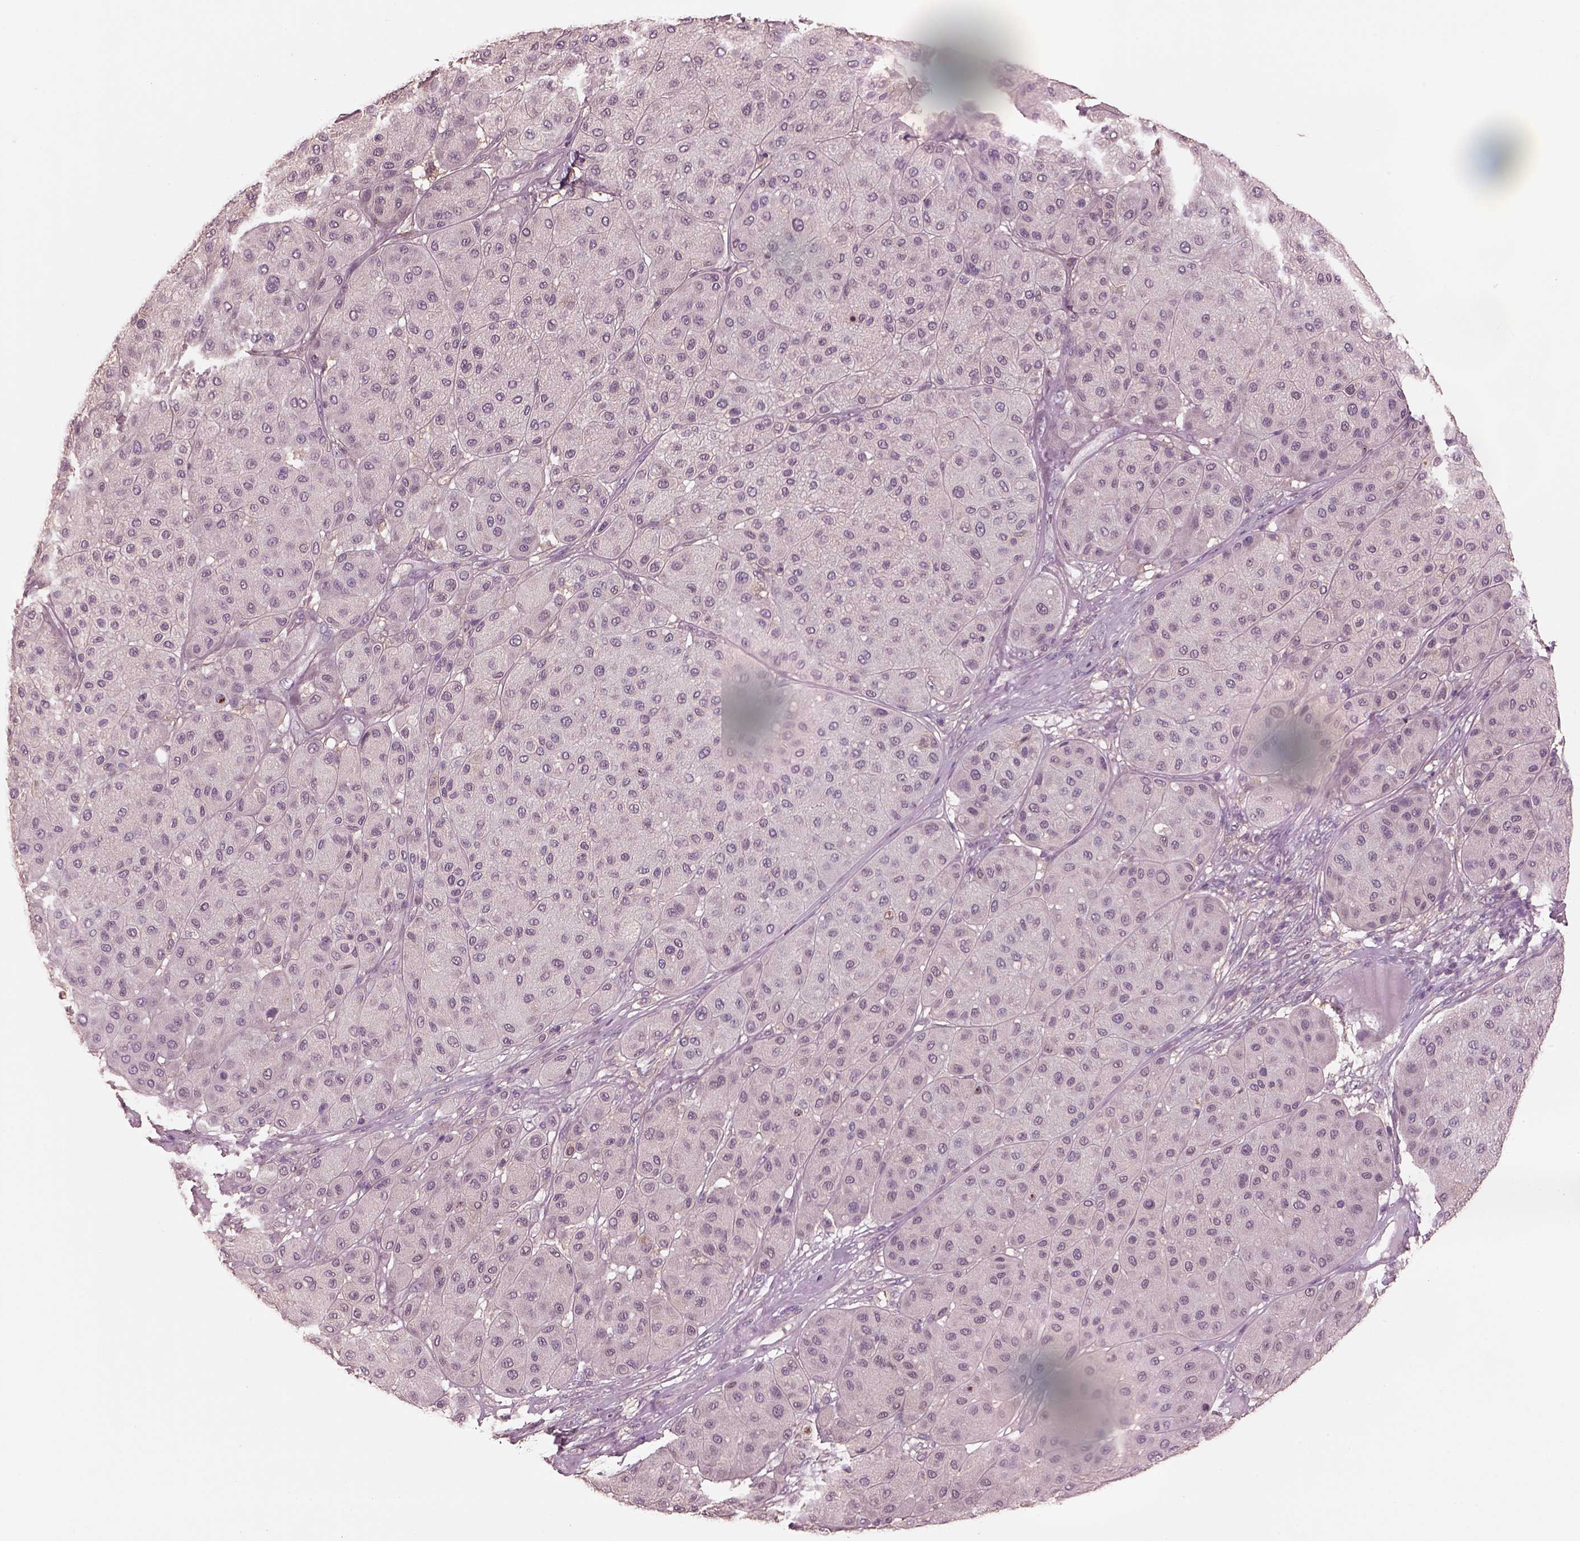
{"staining": {"intensity": "negative", "quantity": "none", "location": "none"}, "tissue": "melanoma", "cell_type": "Tumor cells", "image_type": "cancer", "snomed": [{"axis": "morphology", "description": "Malignant melanoma, Metastatic site"}, {"axis": "topography", "description": "Smooth muscle"}], "caption": "The histopathology image reveals no significant expression in tumor cells of malignant melanoma (metastatic site).", "gene": "SRI", "patient": {"sex": "male", "age": 41}}